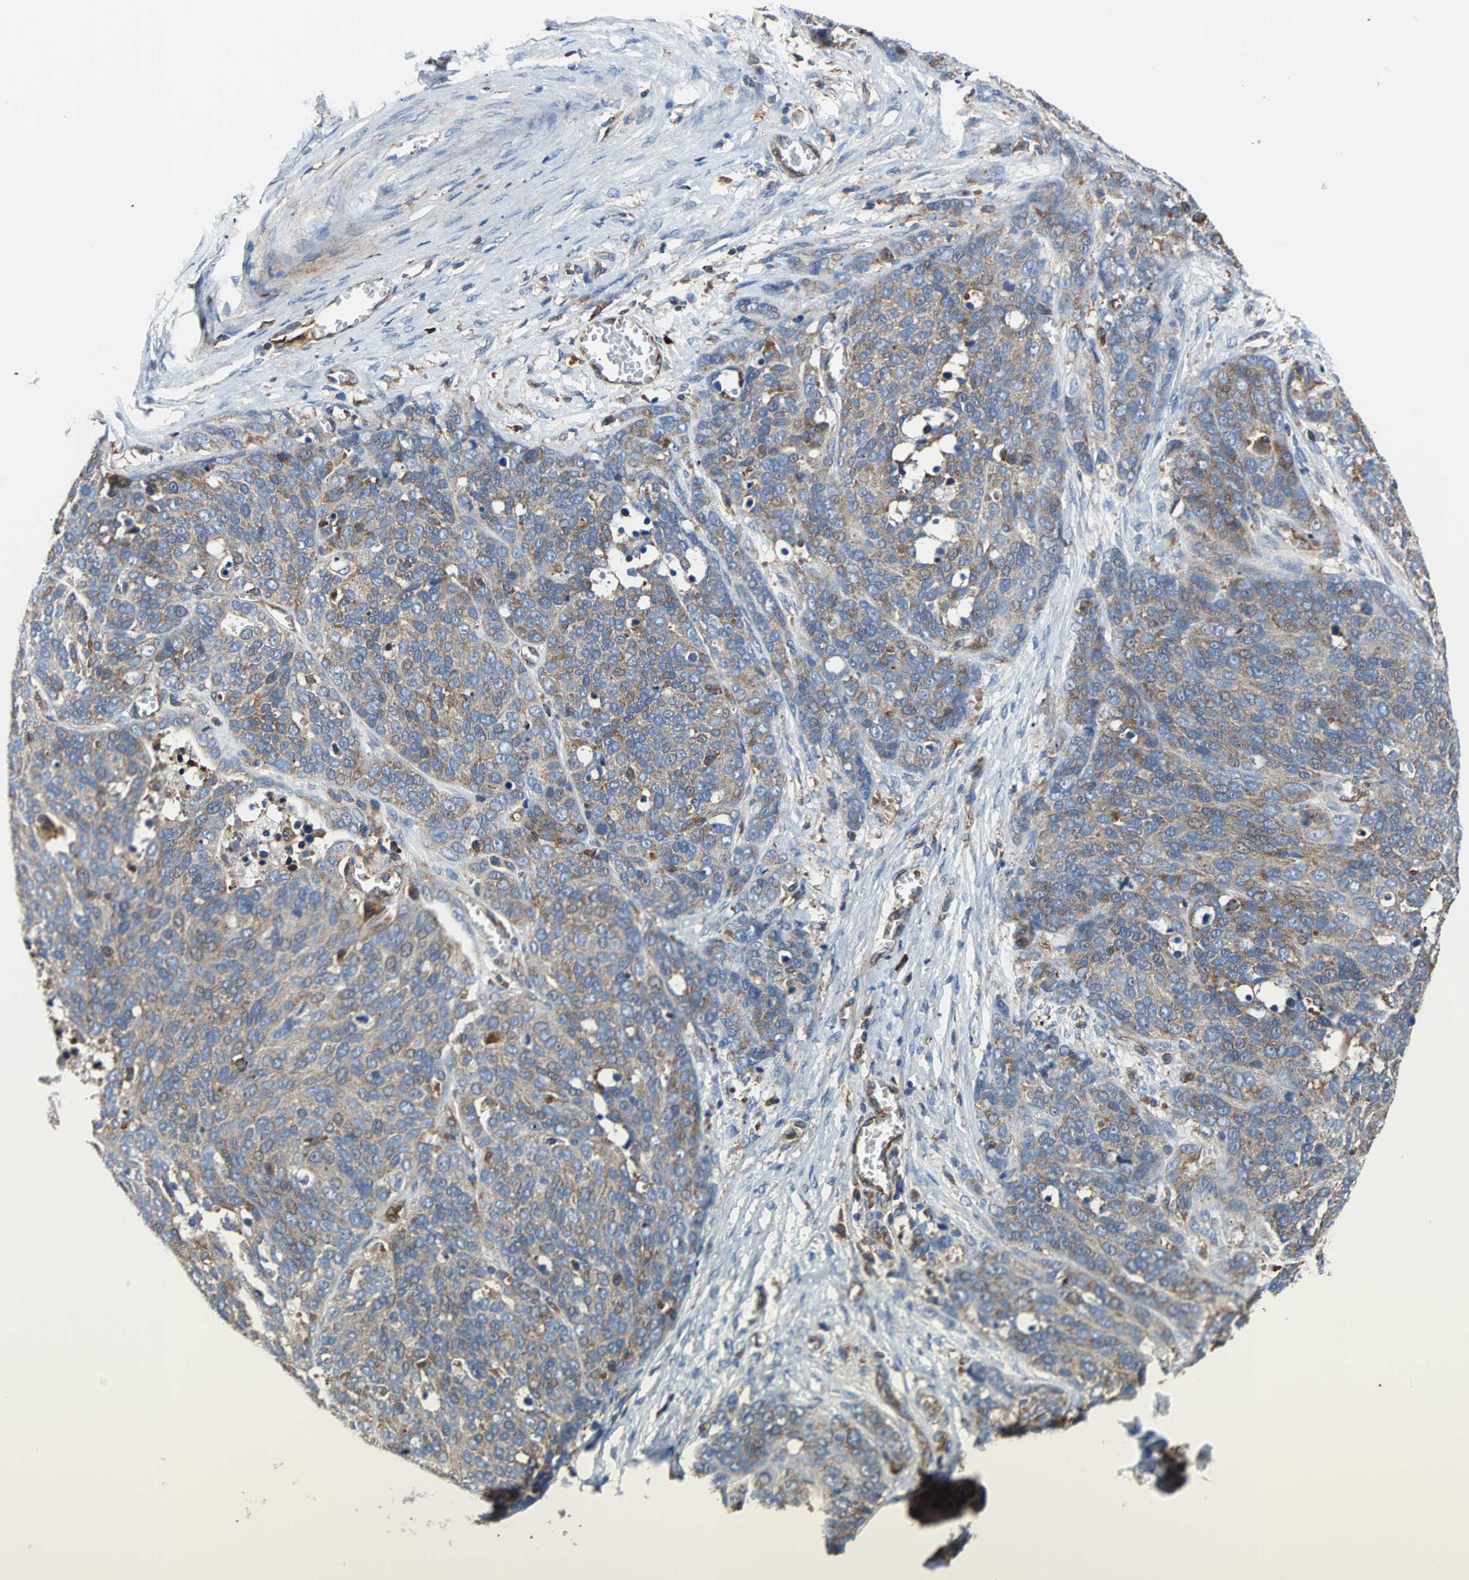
{"staining": {"intensity": "weak", "quantity": ">75%", "location": "cytoplasmic/membranous"}, "tissue": "ovarian cancer", "cell_type": "Tumor cells", "image_type": "cancer", "snomed": [{"axis": "morphology", "description": "Cystadenocarcinoma, serous, NOS"}, {"axis": "topography", "description": "Ovary"}], "caption": "Approximately >75% of tumor cells in human ovarian cancer (serous cystadenocarcinoma) demonstrate weak cytoplasmic/membranous protein staining as visualized by brown immunohistochemical staining.", "gene": "PLCG2", "patient": {"sex": "female", "age": 44}}